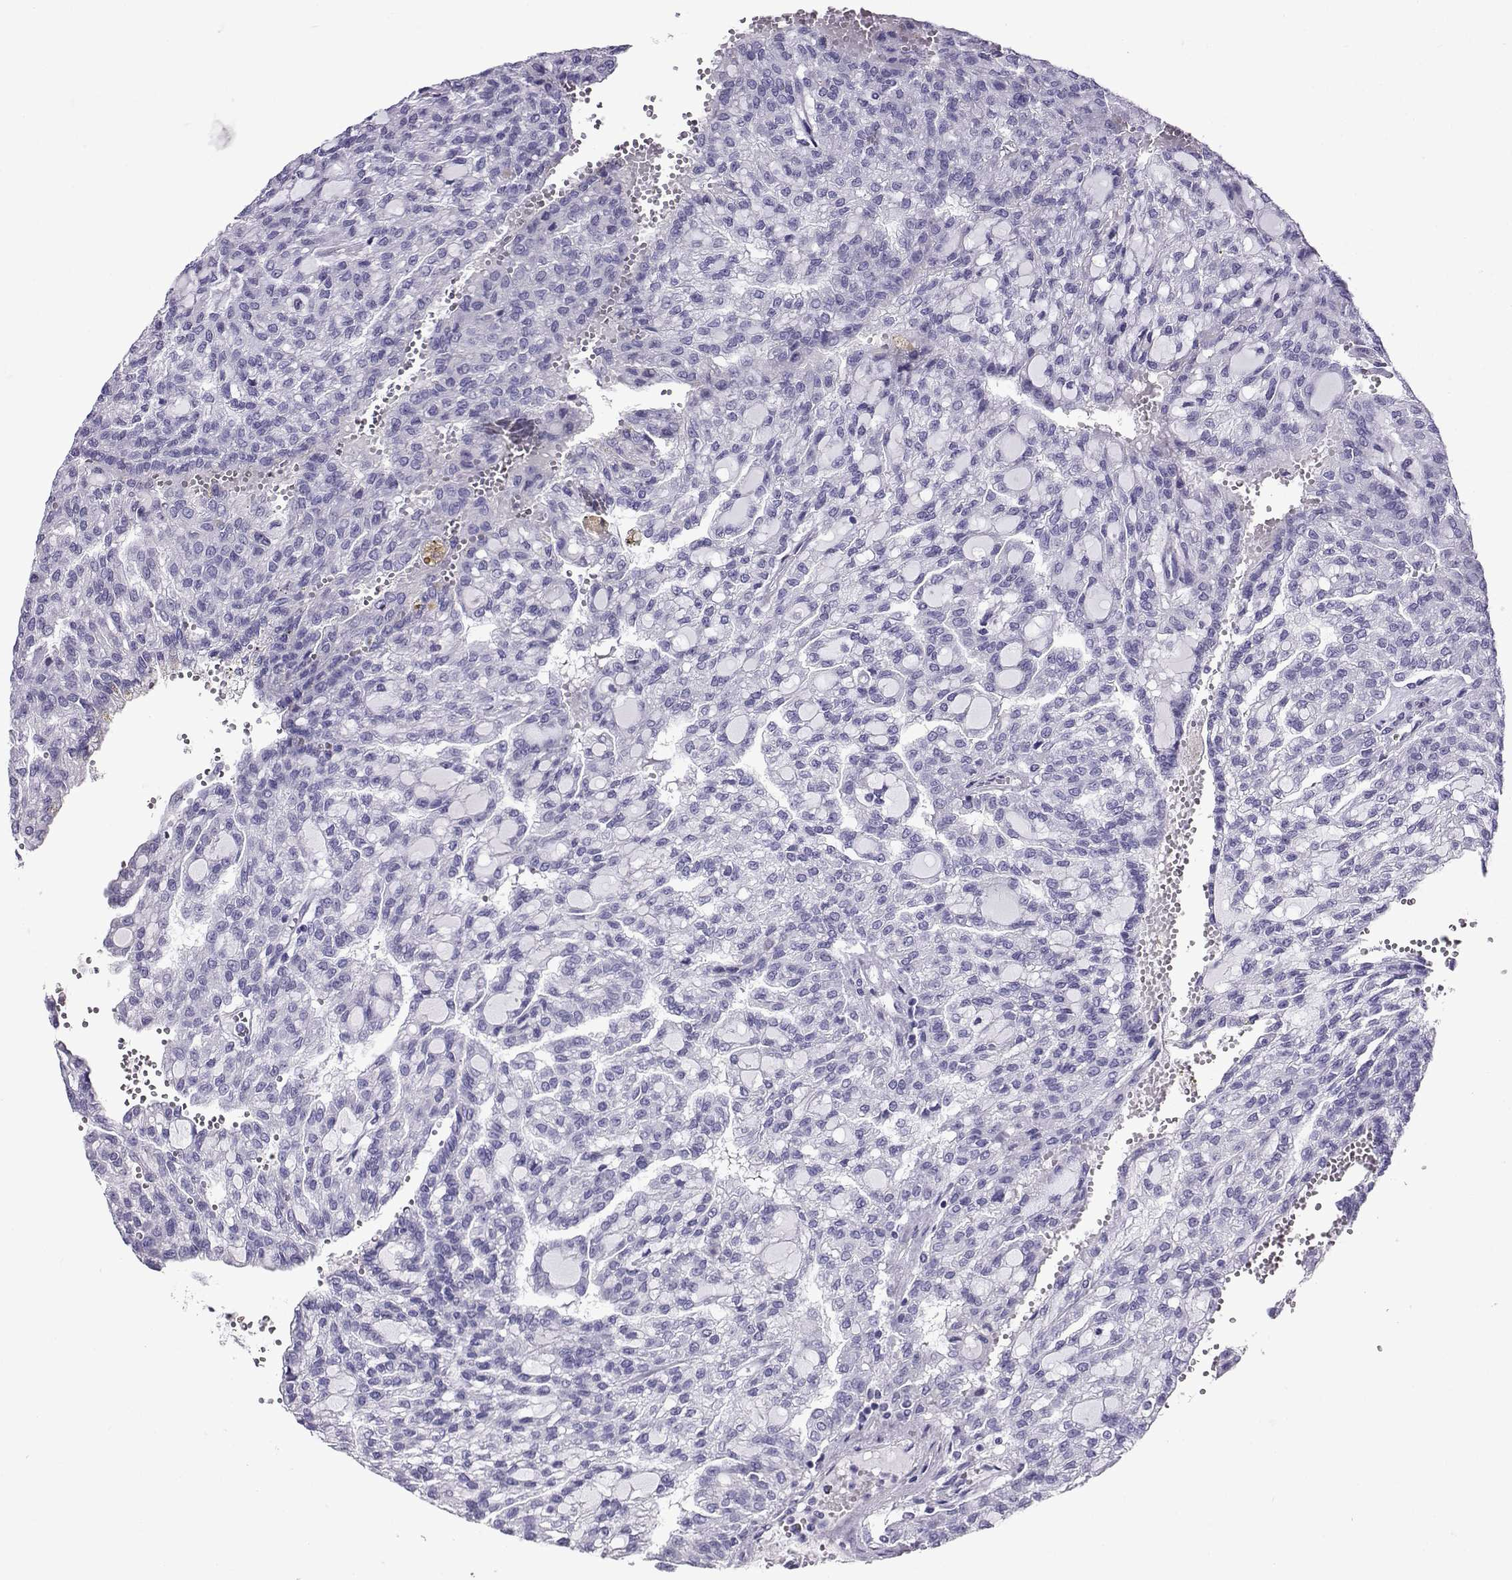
{"staining": {"intensity": "negative", "quantity": "none", "location": "none"}, "tissue": "renal cancer", "cell_type": "Tumor cells", "image_type": "cancer", "snomed": [{"axis": "morphology", "description": "Adenocarcinoma, NOS"}, {"axis": "topography", "description": "Kidney"}], "caption": "Adenocarcinoma (renal) stained for a protein using IHC reveals no expression tumor cells.", "gene": "CD109", "patient": {"sex": "male", "age": 63}}